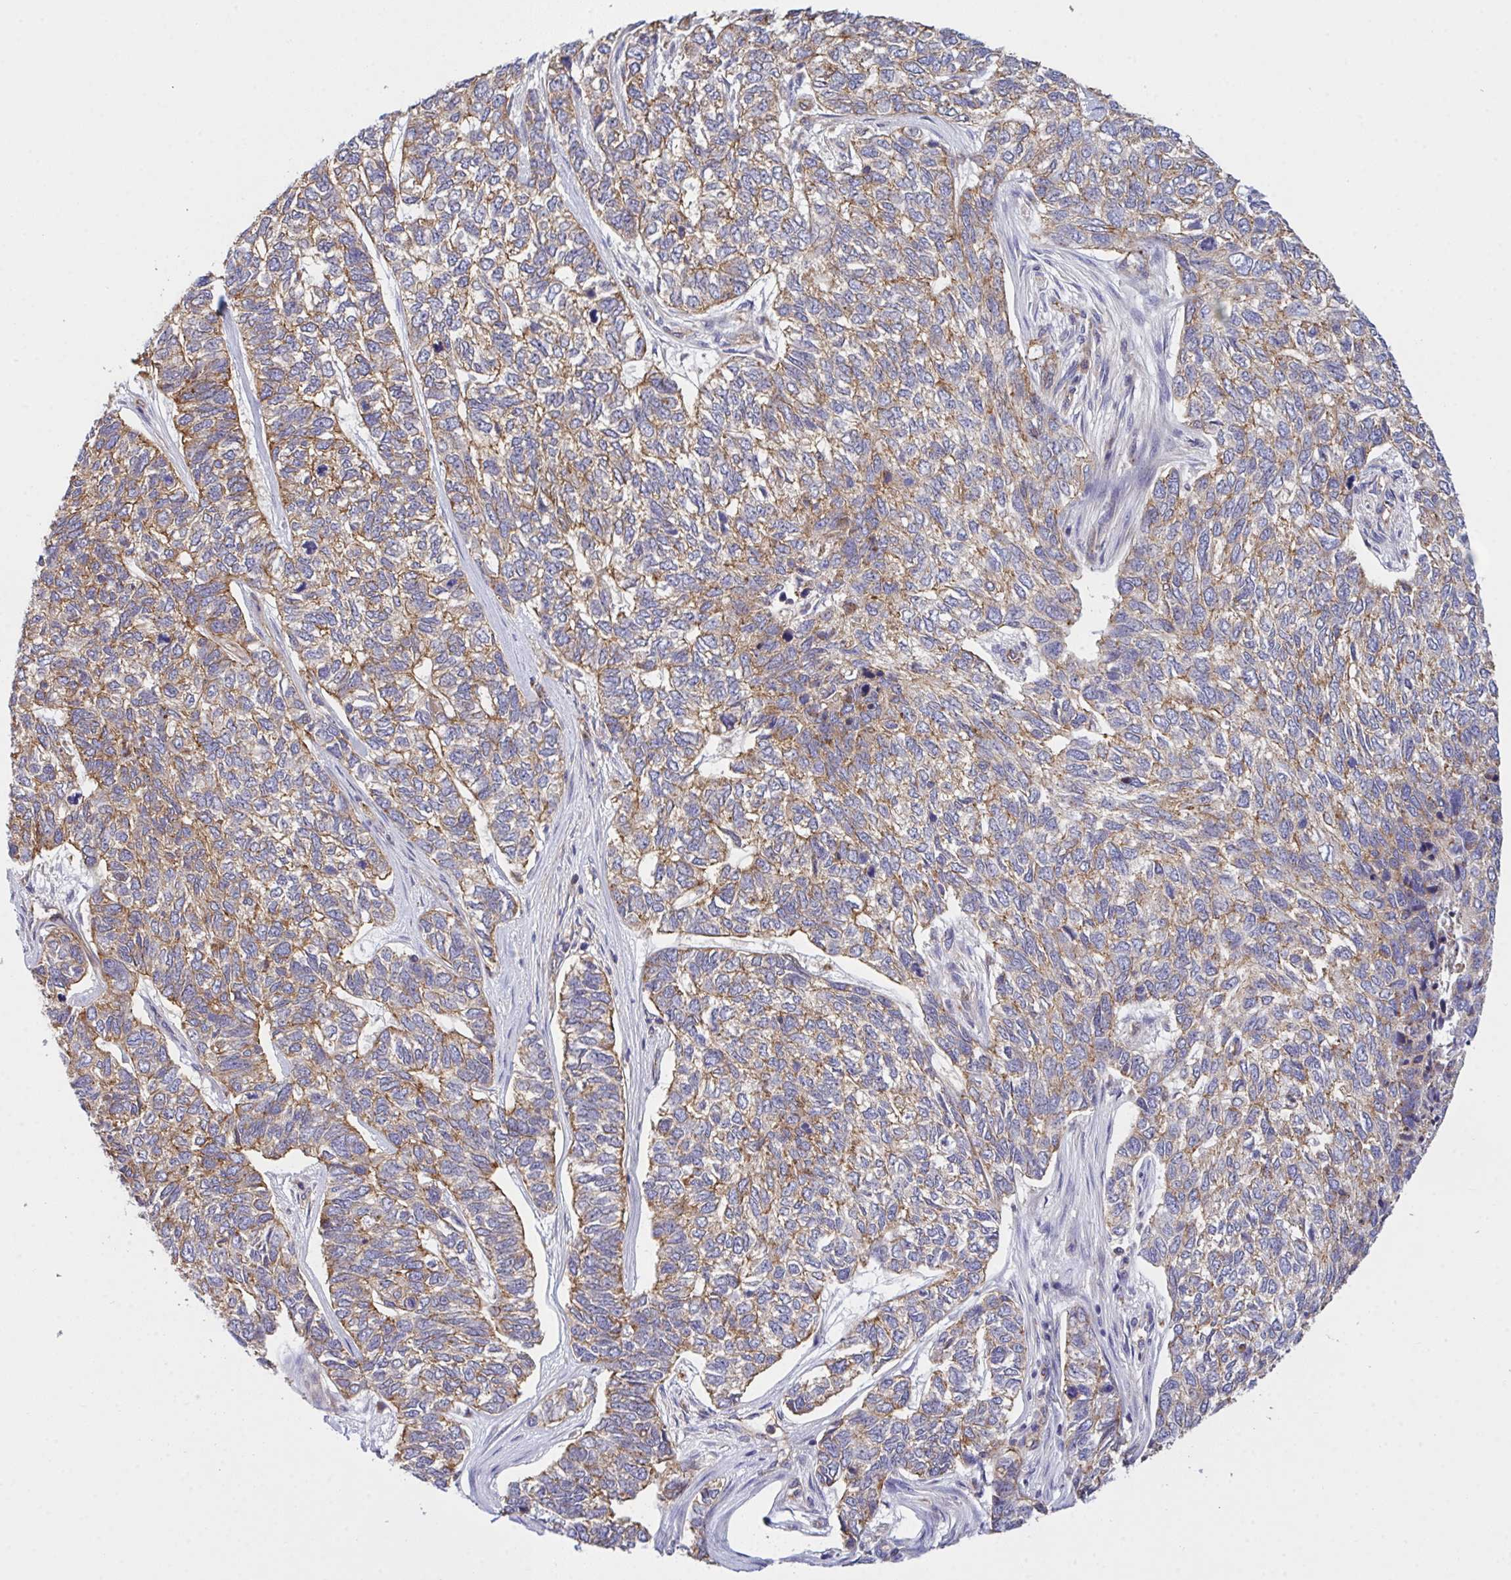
{"staining": {"intensity": "moderate", "quantity": ">75%", "location": "cytoplasmic/membranous"}, "tissue": "skin cancer", "cell_type": "Tumor cells", "image_type": "cancer", "snomed": [{"axis": "morphology", "description": "Basal cell carcinoma"}, {"axis": "topography", "description": "Skin"}], "caption": "Immunohistochemistry (IHC) (DAB (3,3'-diaminobenzidine)) staining of skin basal cell carcinoma shows moderate cytoplasmic/membranous protein expression in about >75% of tumor cells. (Brightfield microscopy of DAB IHC at high magnification).", "gene": "C4orf36", "patient": {"sex": "female", "age": 65}}